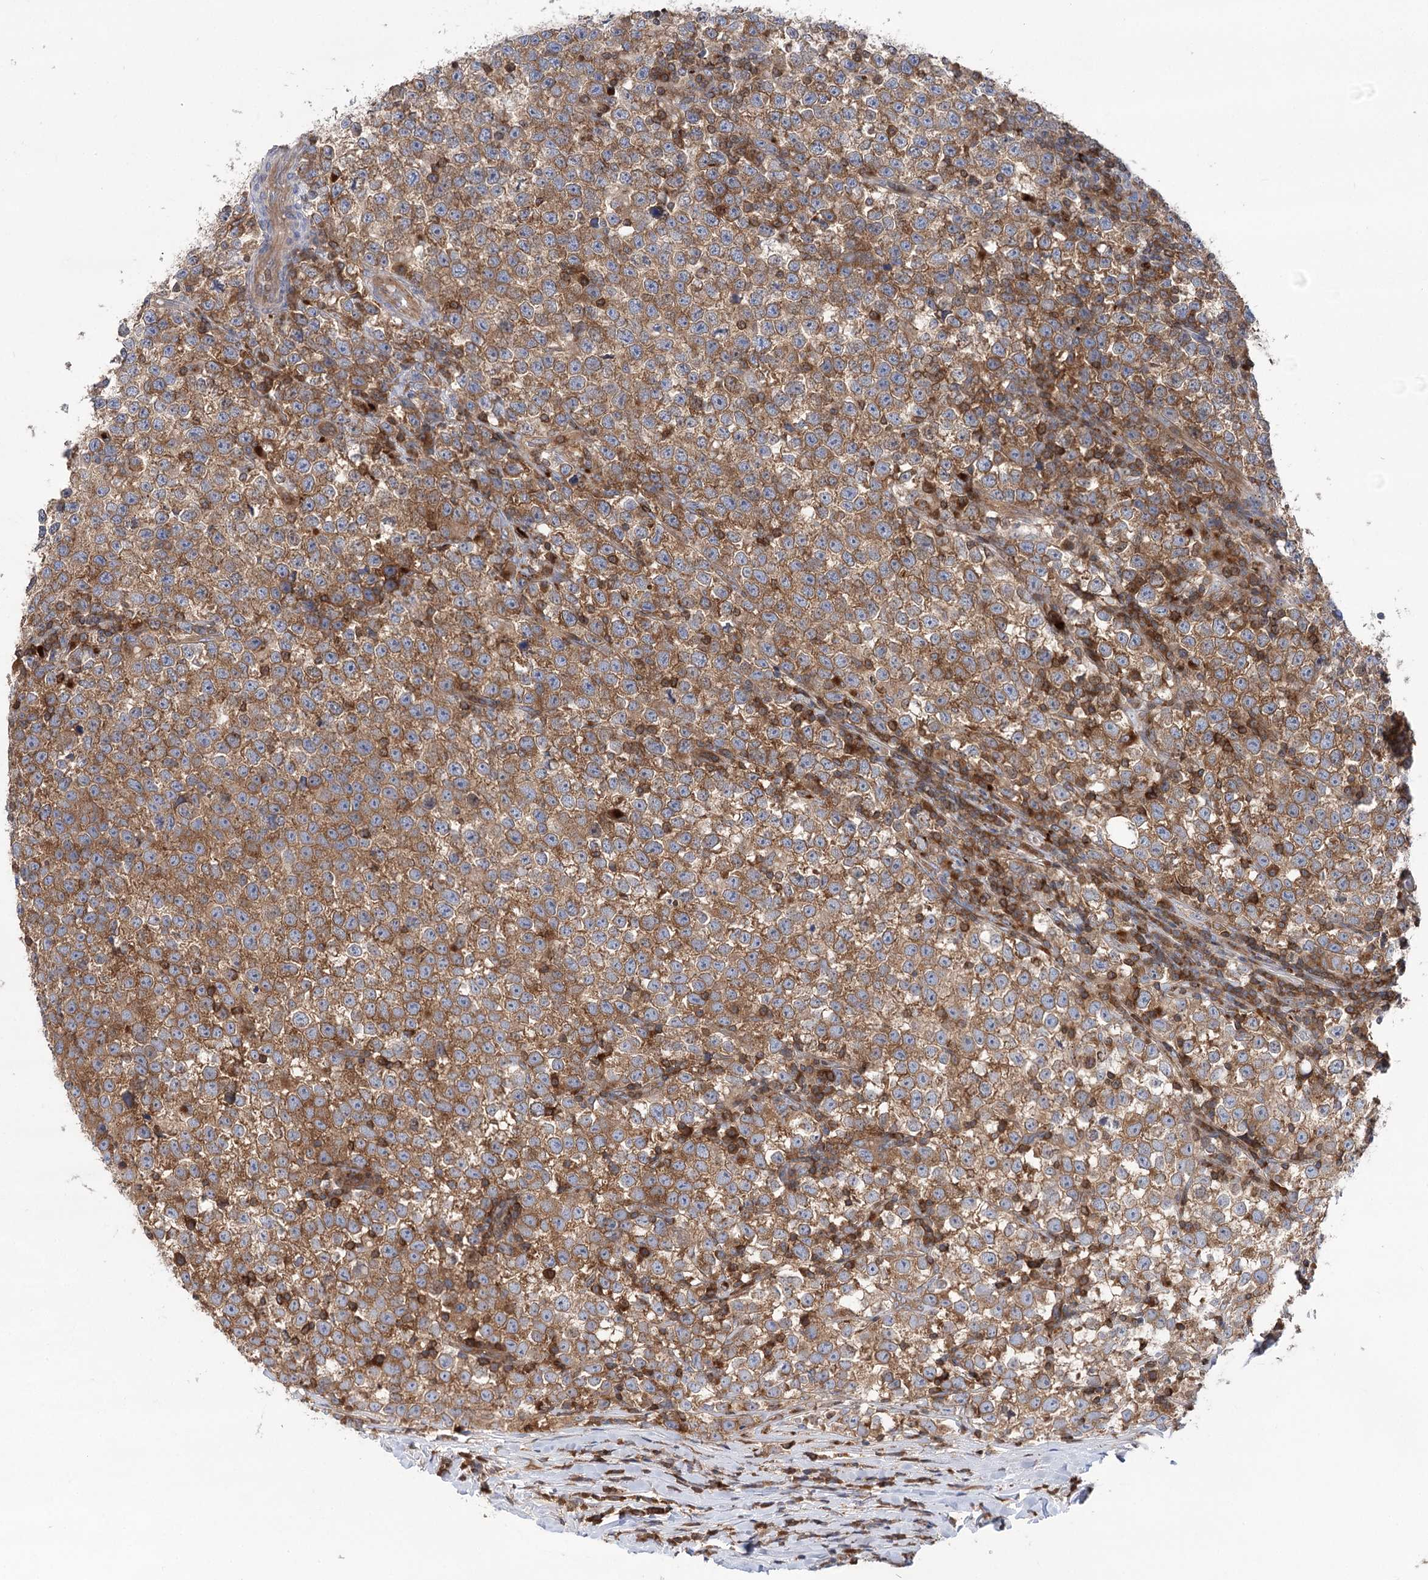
{"staining": {"intensity": "moderate", "quantity": ">75%", "location": "cytoplasmic/membranous"}, "tissue": "testis cancer", "cell_type": "Tumor cells", "image_type": "cancer", "snomed": [{"axis": "morphology", "description": "Normal tissue, NOS"}, {"axis": "morphology", "description": "Seminoma, NOS"}, {"axis": "topography", "description": "Testis"}], "caption": "Protein staining reveals moderate cytoplasmic/membranous staining in approximately >75% of tumor cells in testis cancer.", "gene": "VPS37B", "patient": {"sex": "male", "age": 43}}